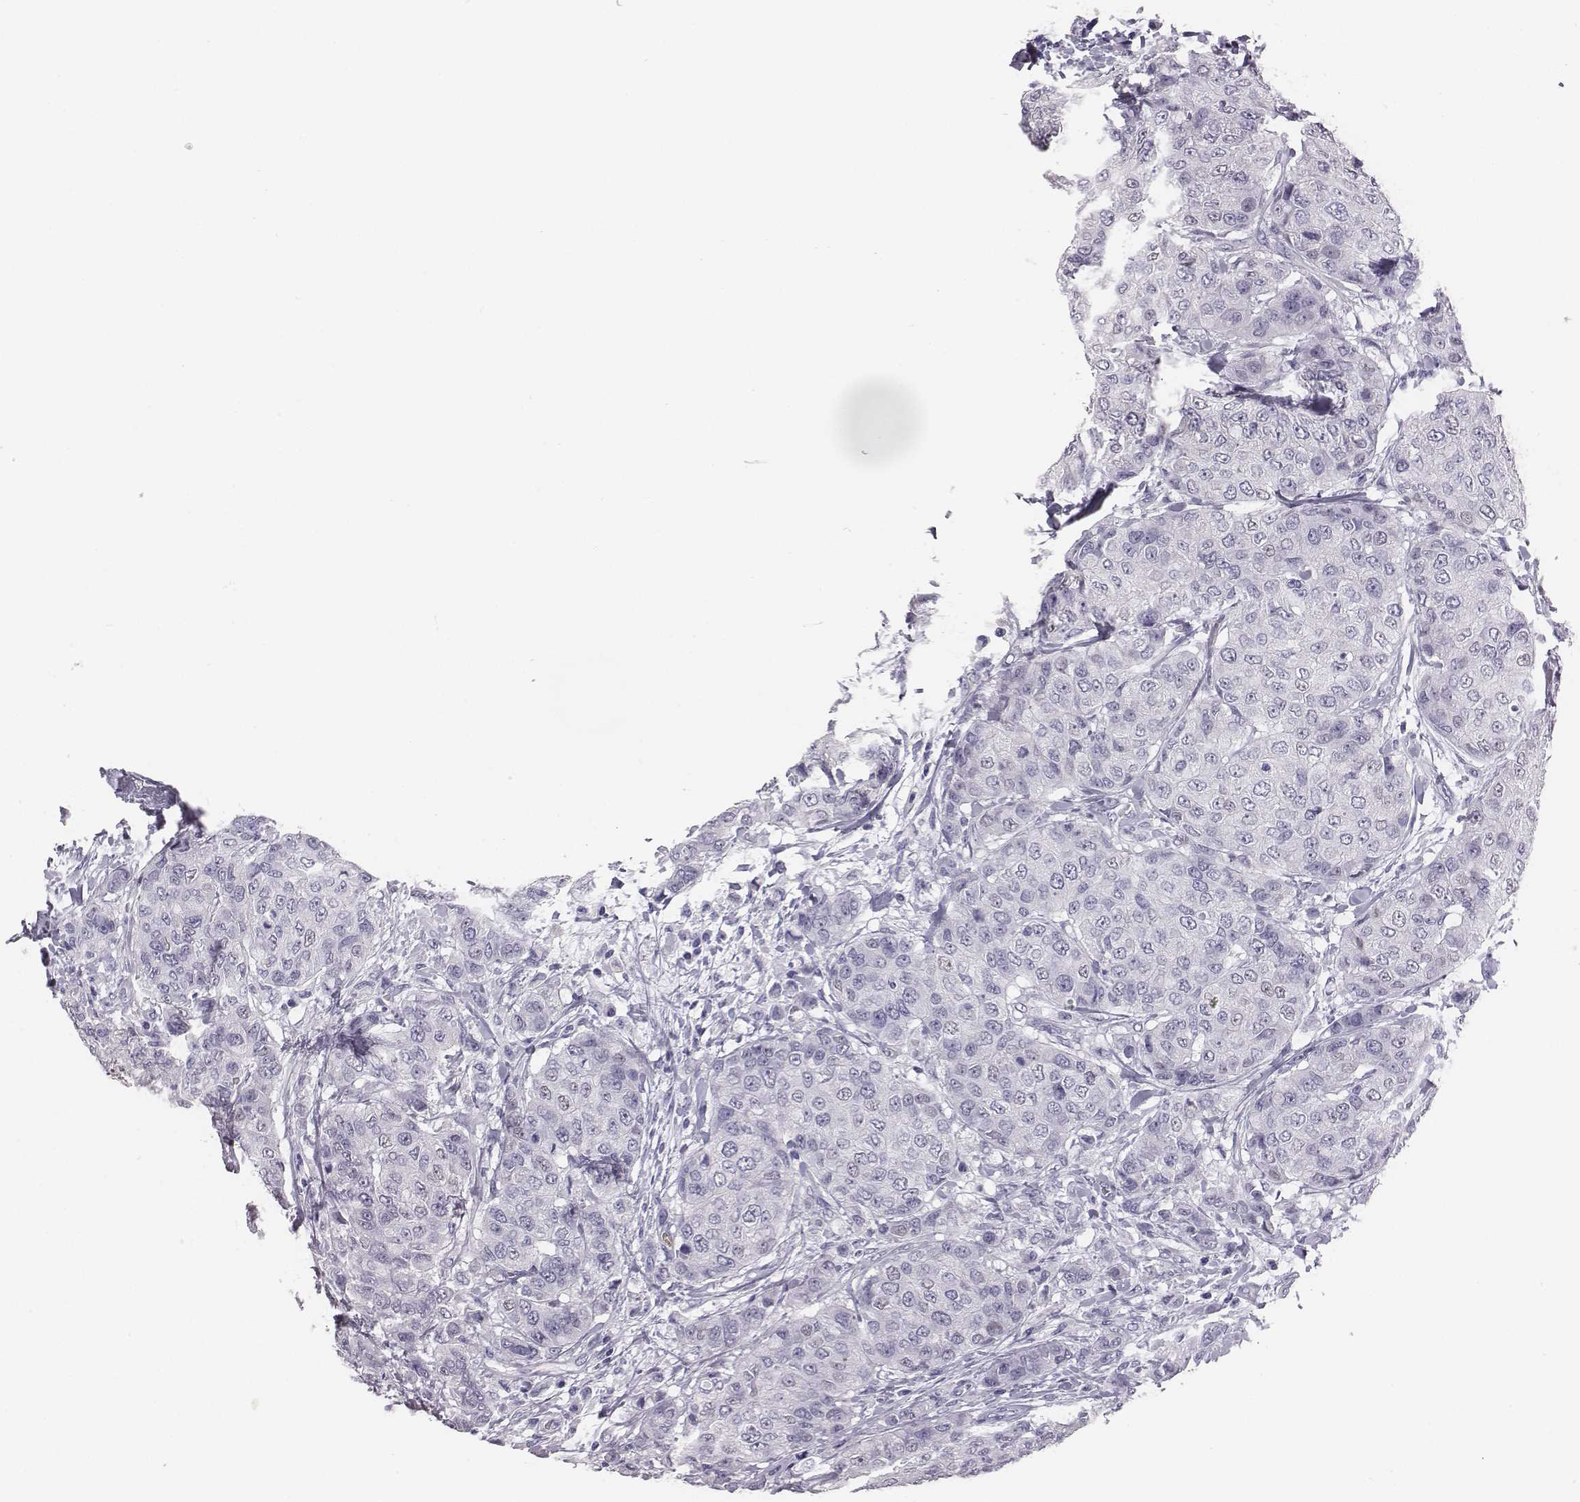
{"staining": {"intensity": "negative", "quantity": "none", "location": "none"}, "tissue": "breast cancer", "cell_type": "Tumor cells", "image_type": "cancer", "snomed": [{"axis": "morphology", "description": "Duct carcinoma"}, {"axis": "topography", "description": "Breast"}], "caption": "Tumor cells show no significant protein positivity in infiltrating ductal carcinoma (breast).", "gene": "ACOD1", "patient": {"sex": "female", "age": 27}}